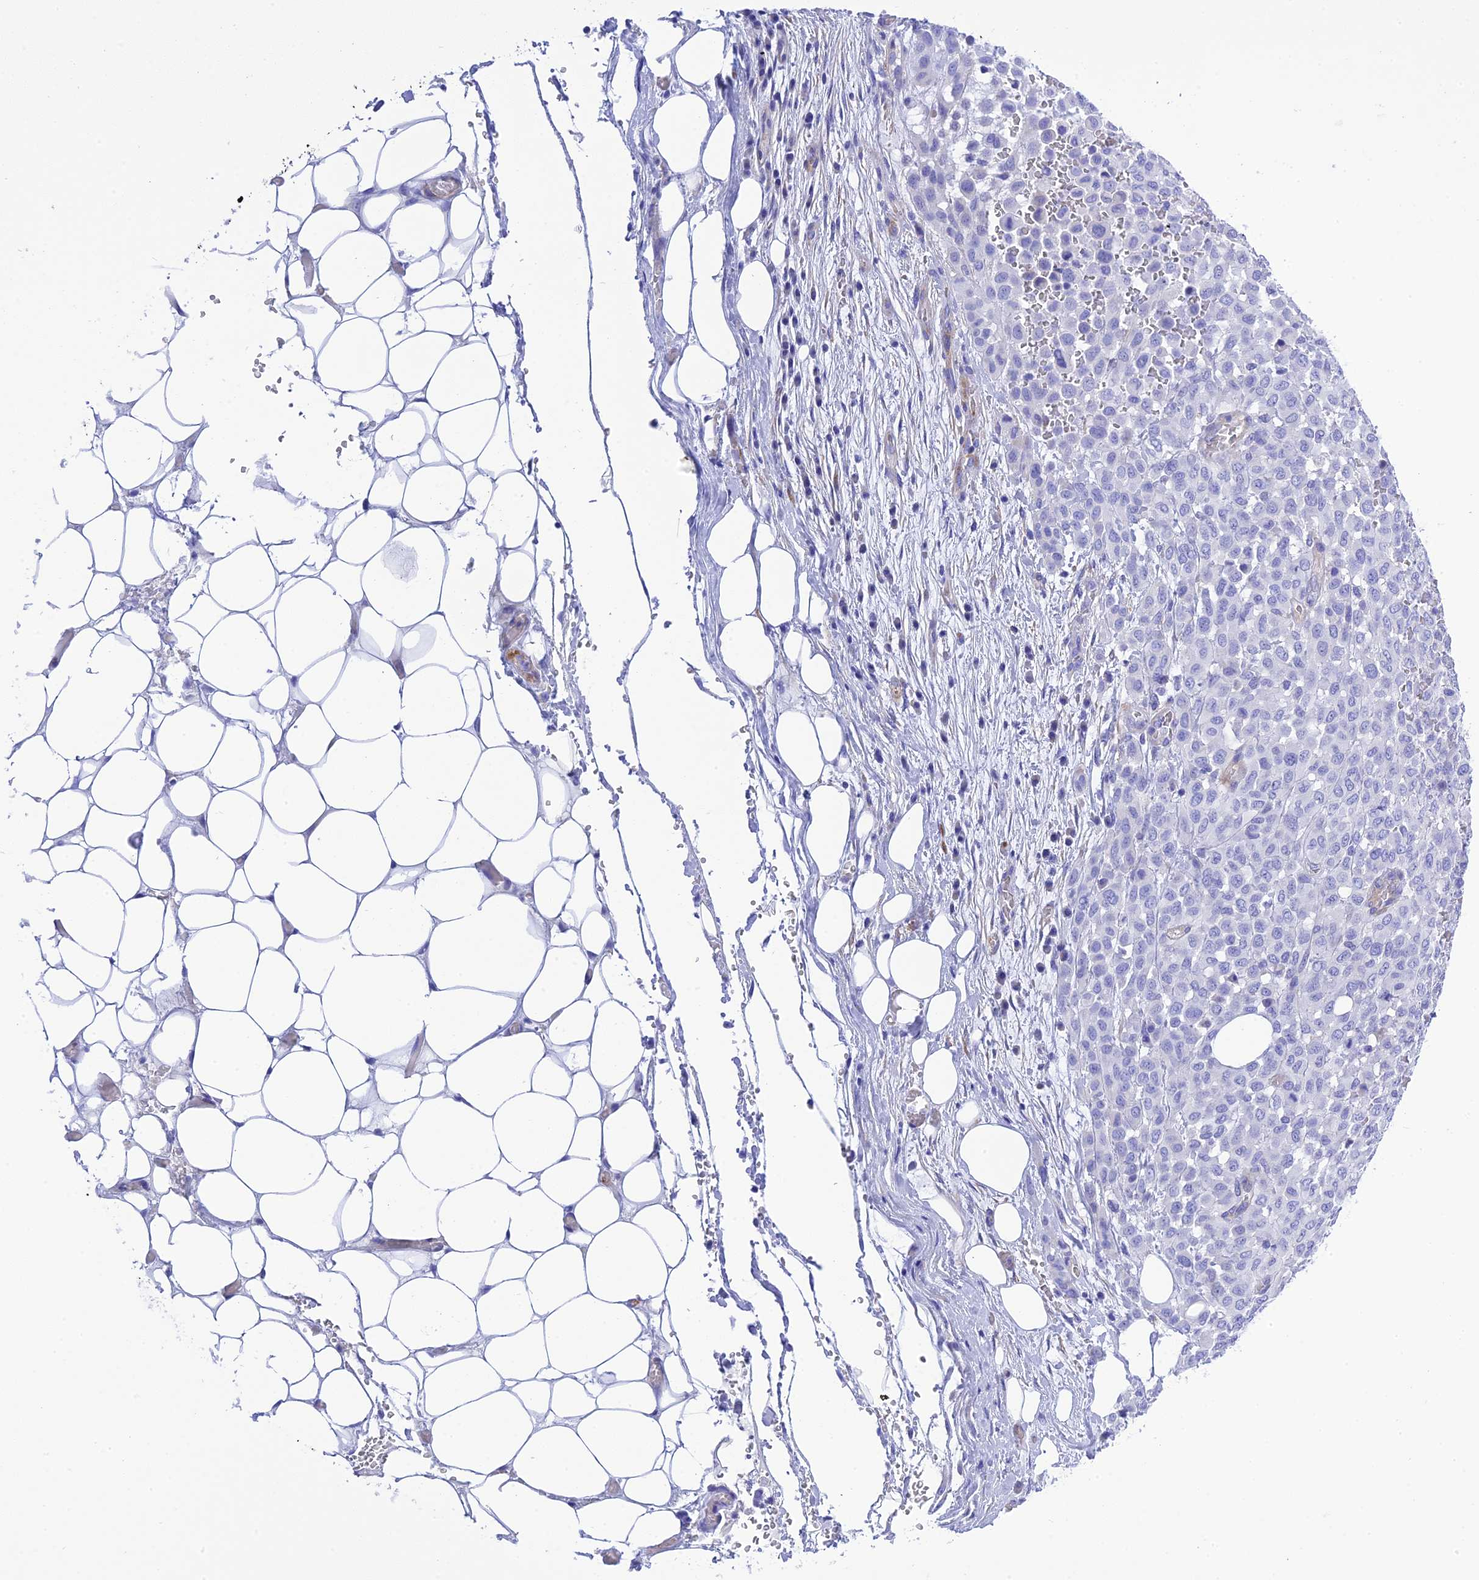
{"staining": {"intensity": "negative", "quantity": "none", "location": "none"}, "tissue": "melanoma", "cell_type": "Tumor cells", "image_type": "cancer", "snomed": [{"axis": "morphology", "description": "Malignant melanoma, Metastatic site"}, {"axis": "topography", "description": "Skin"}], "caption": "Immunohistochemical staining of malignant melanoma (metastatic site) demonstrates no significant expression in tumor cells.", "gene": "FRA10AC1", "patient": {"sex": "female", "age": 81}}